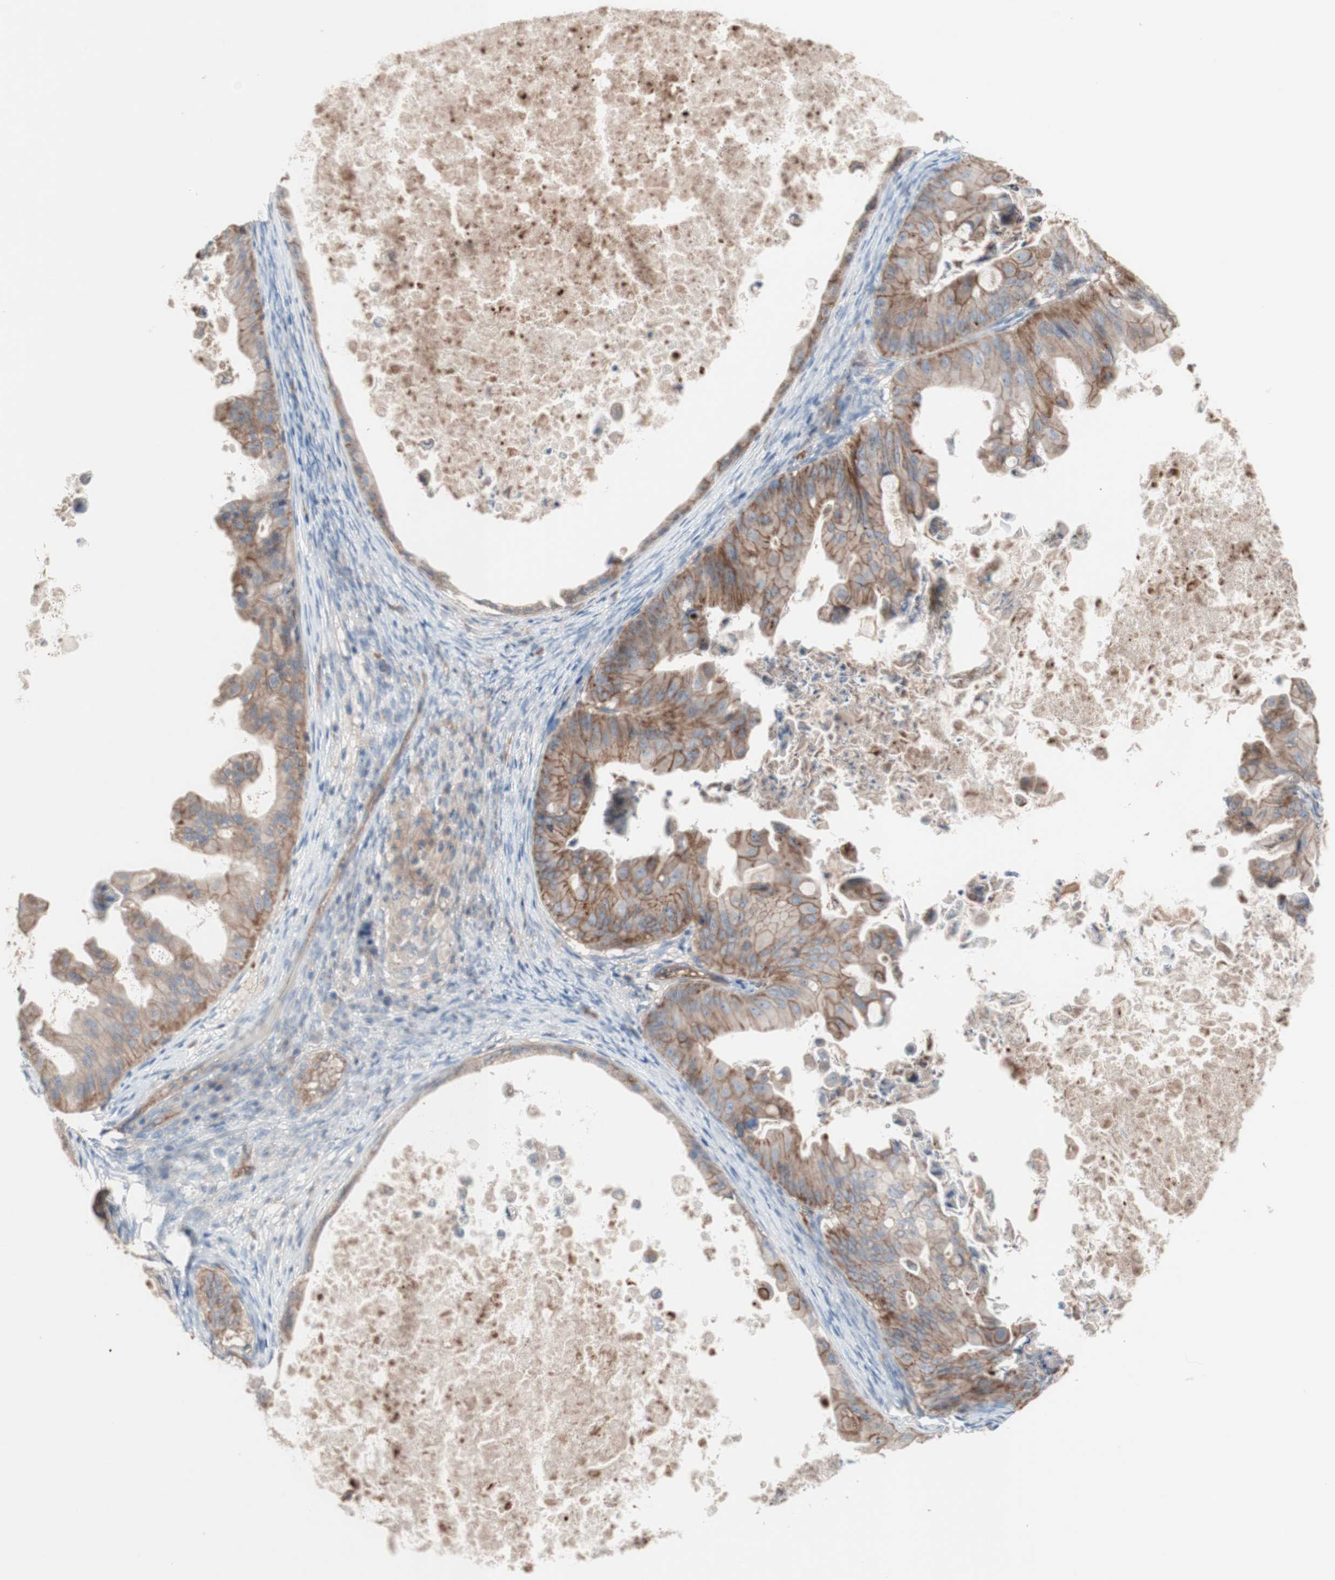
{"staining": {"intensity": "moderate", "quantity": ">75%", "location": "cytoplasmic/membranous"}, "tissue": "ovarian cancer", "cell_type": "Tumor cells", "image_type": "cancer", "snomed": [{"axis": "morphology", "description": "Cystadenocarcinoma, mucinous, NOS"}, {"axis": "topography", "description": "Ovary"}], "caption": "IHC photomicrograph of neoplastic tissue: human mucinous cystadenocarcinoma (ovarian) stained using immunohistochemistry (IHC) demonstrates medium levels of moderate protein expression localized specifically in the cytoplasmic/membranous of tumor cells, appearing as a cytoplasmic/membranous brown color.", "gene": "CD46", "patient": {"sex": "female", "age": 37}}